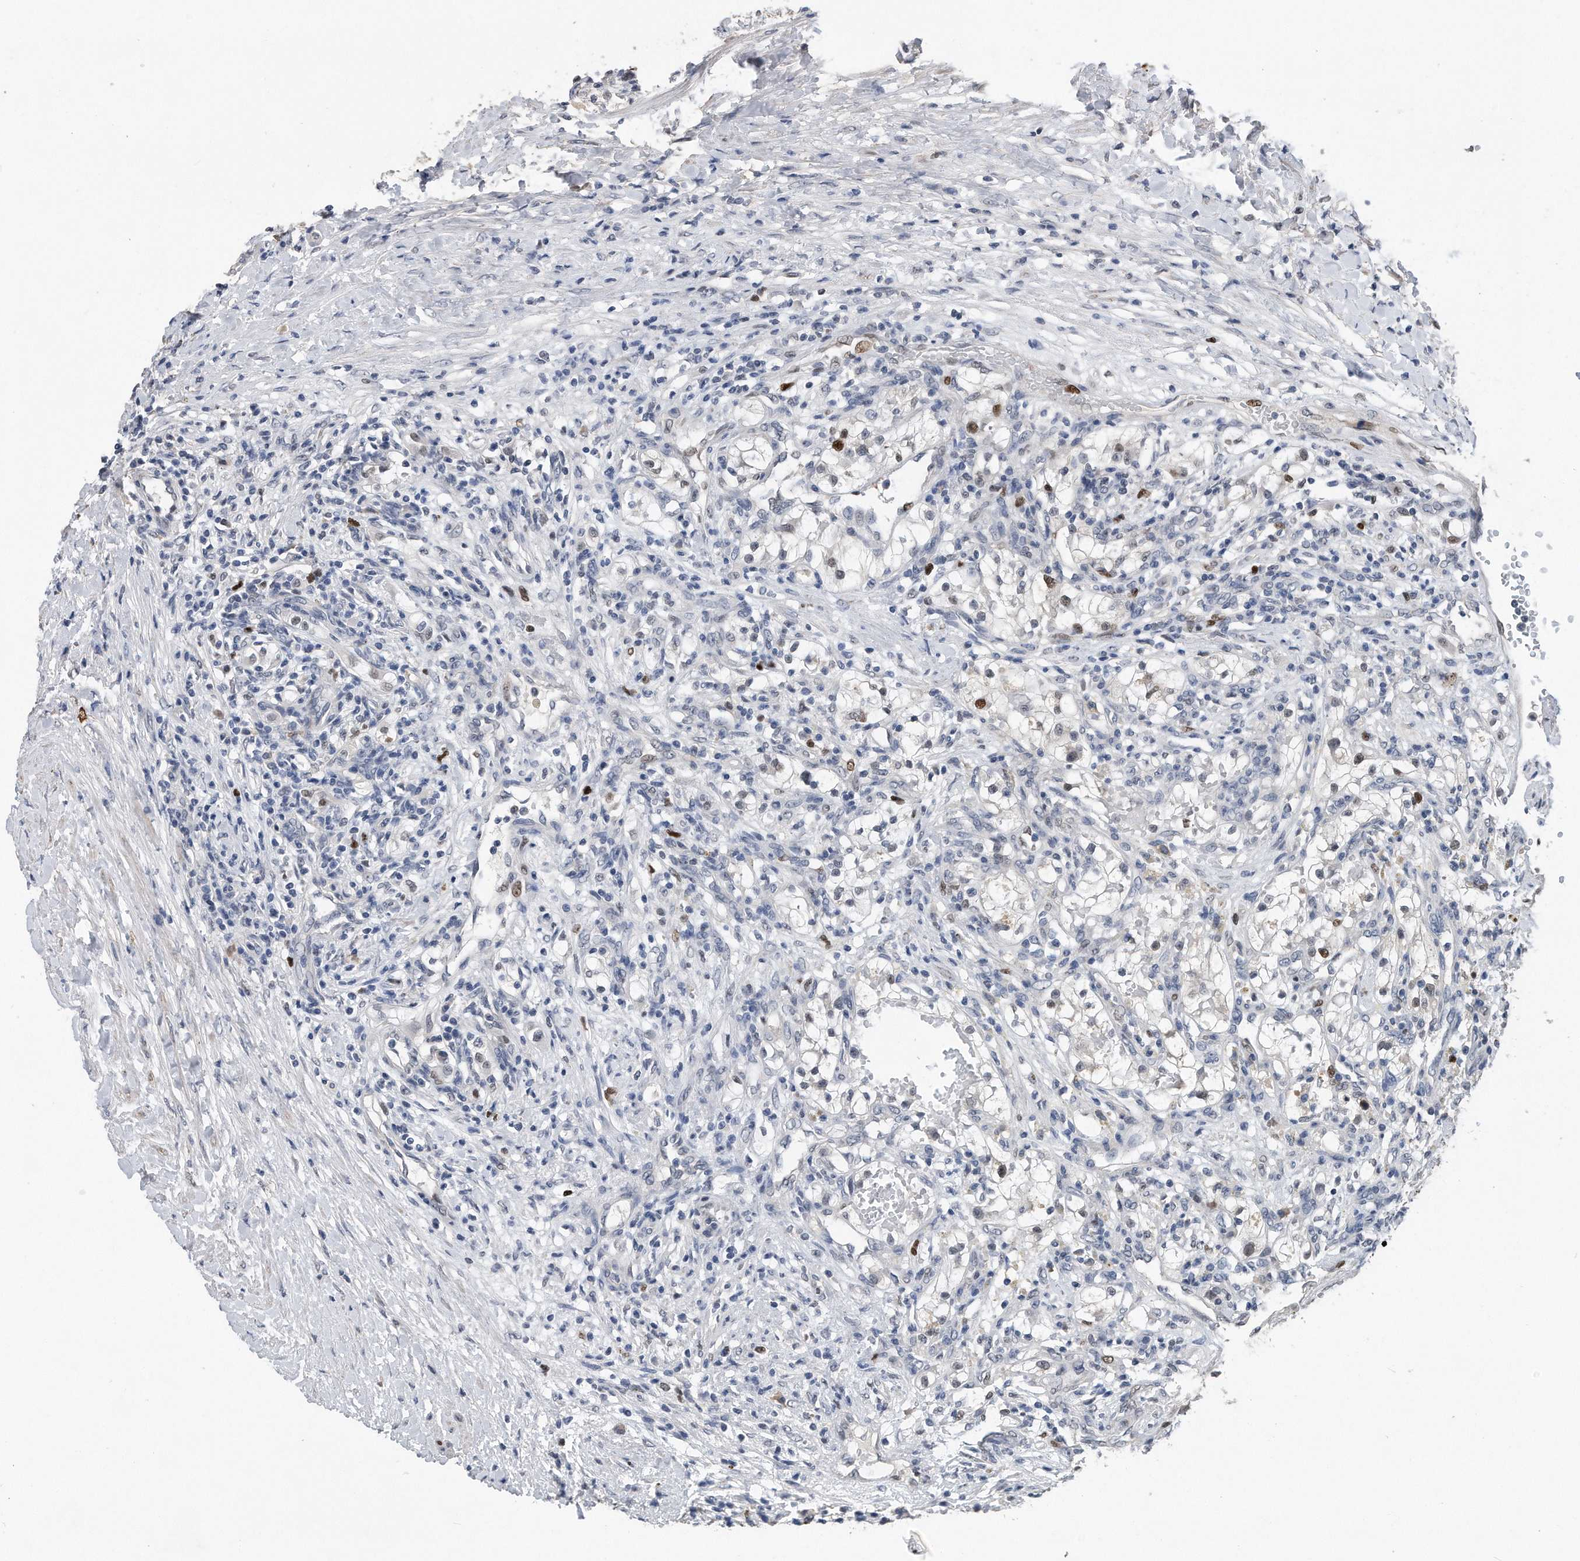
{"staining": {"intensity": "moderate", "quantity": "<25%", "location": "nuclear"}, "tissue": "renal cancer", "cell_type": "Tumor cells", "image_type": "cancer", "snomed": [{"axis": "morphology", "description": "Normal tissue, NOS"}, {"axis": "morphology", "description": "Adenocarcinoma, NOS"}, {"axis": "topography", "description": "Kidney"}], "caption": "Renal cancer stained with immunohistochemistry demonstrates moderate nuclear expression in approximately <25% of tumor cells.", "gene": "PCNA", "patient": {"sex": "male", "age": 68}}